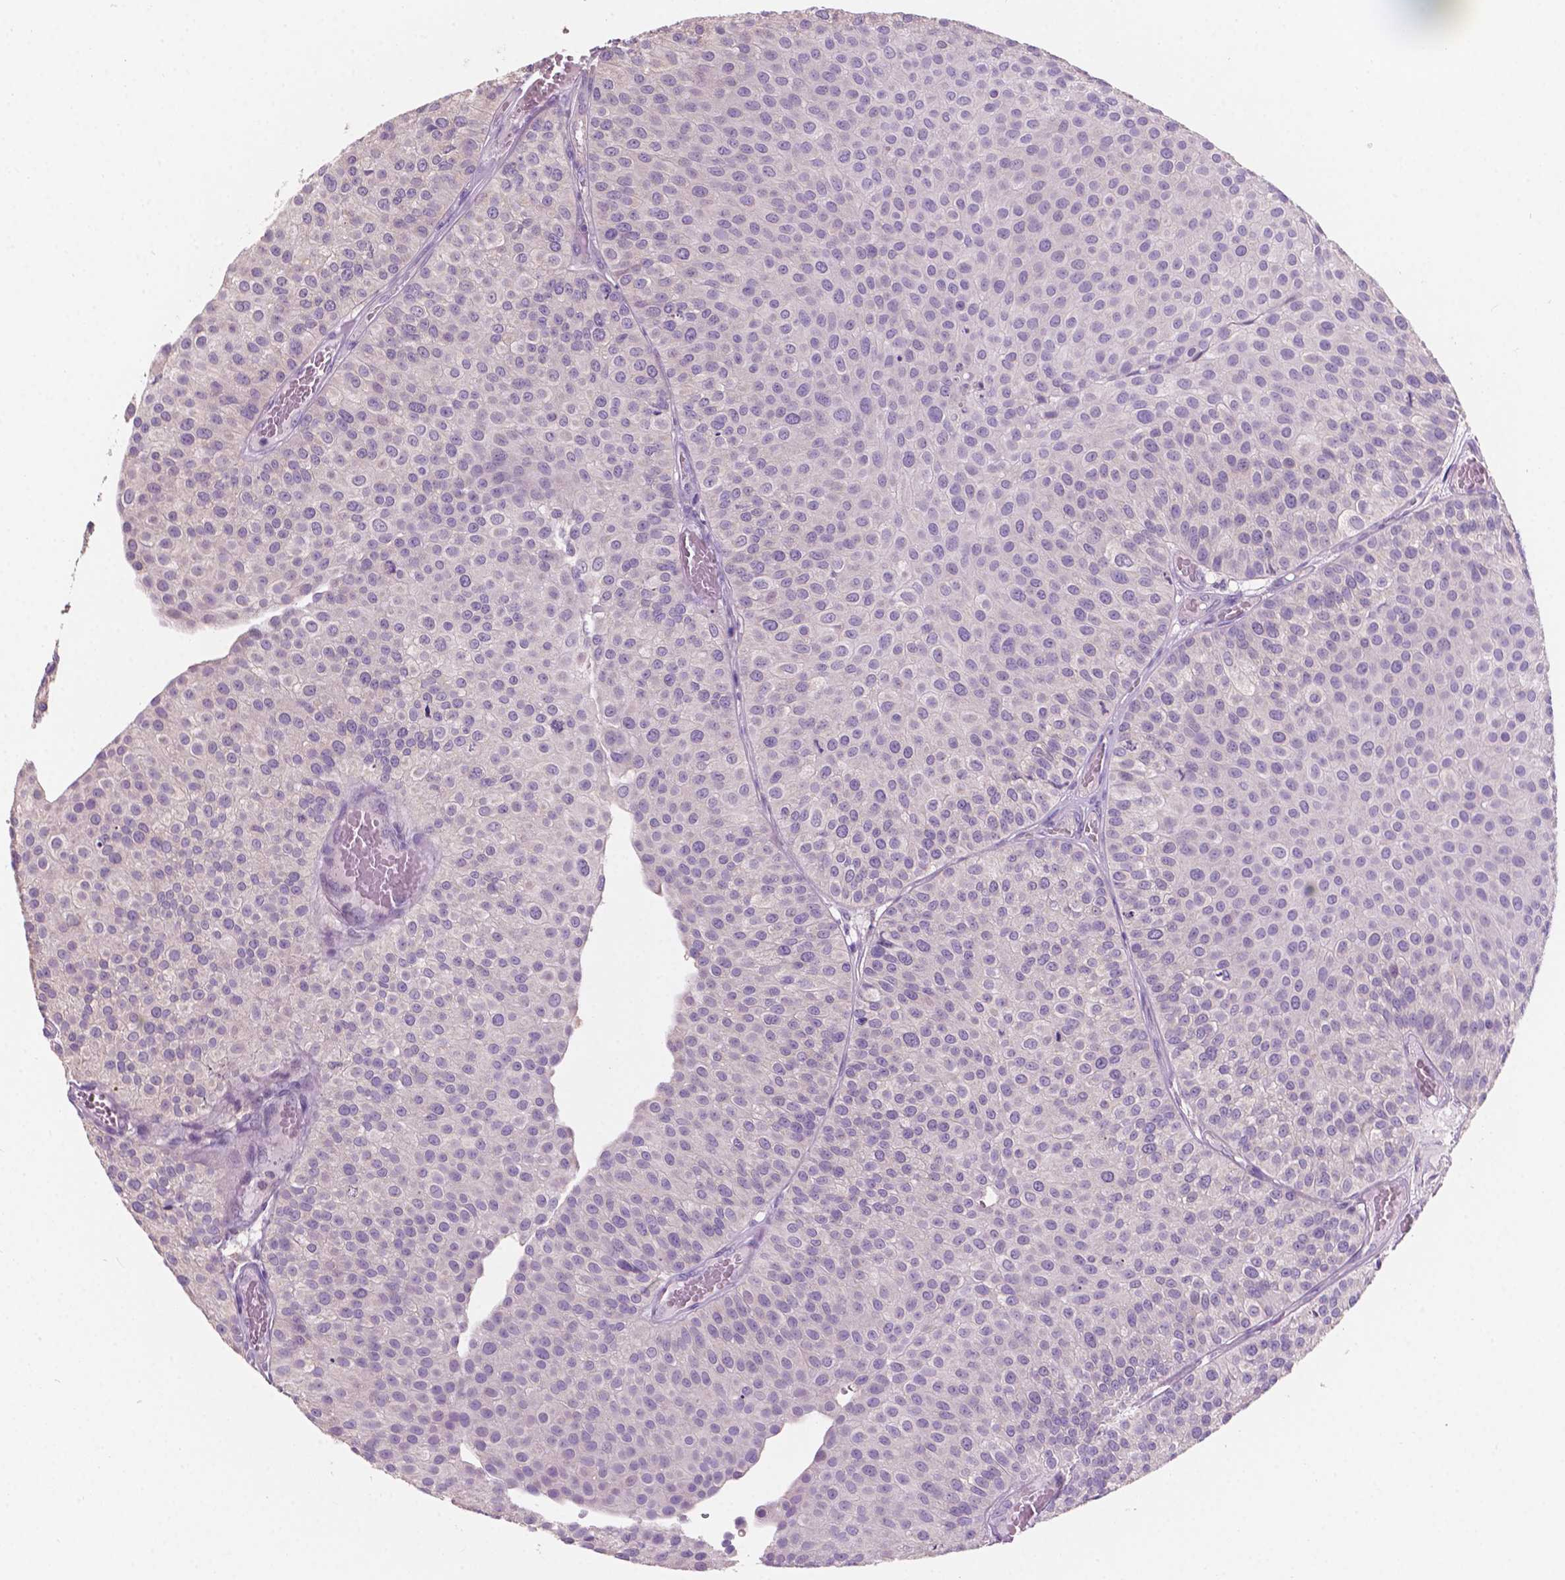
{"staining": {"intensity": "negative", "quantity": "none", "location": "none"}, "tissue": "urothelial cancer", "cell_type": "Tumor cells", "image_type": "cancer", "snomed": [{"axis": "morphology", "description": "Urothelial carcinoma, Low grade"}, {"axis": "topography", "description": "Urinary bladder"}], "caption": "This micrograph is of low-grade urothelial carcinoma stained with IHC to label a protein in brown with the nuclei are counter-stained blue. There is no staining in tumor cells.", "gene": "SBSN", "patient": {"sex": "female", "age": 87}}